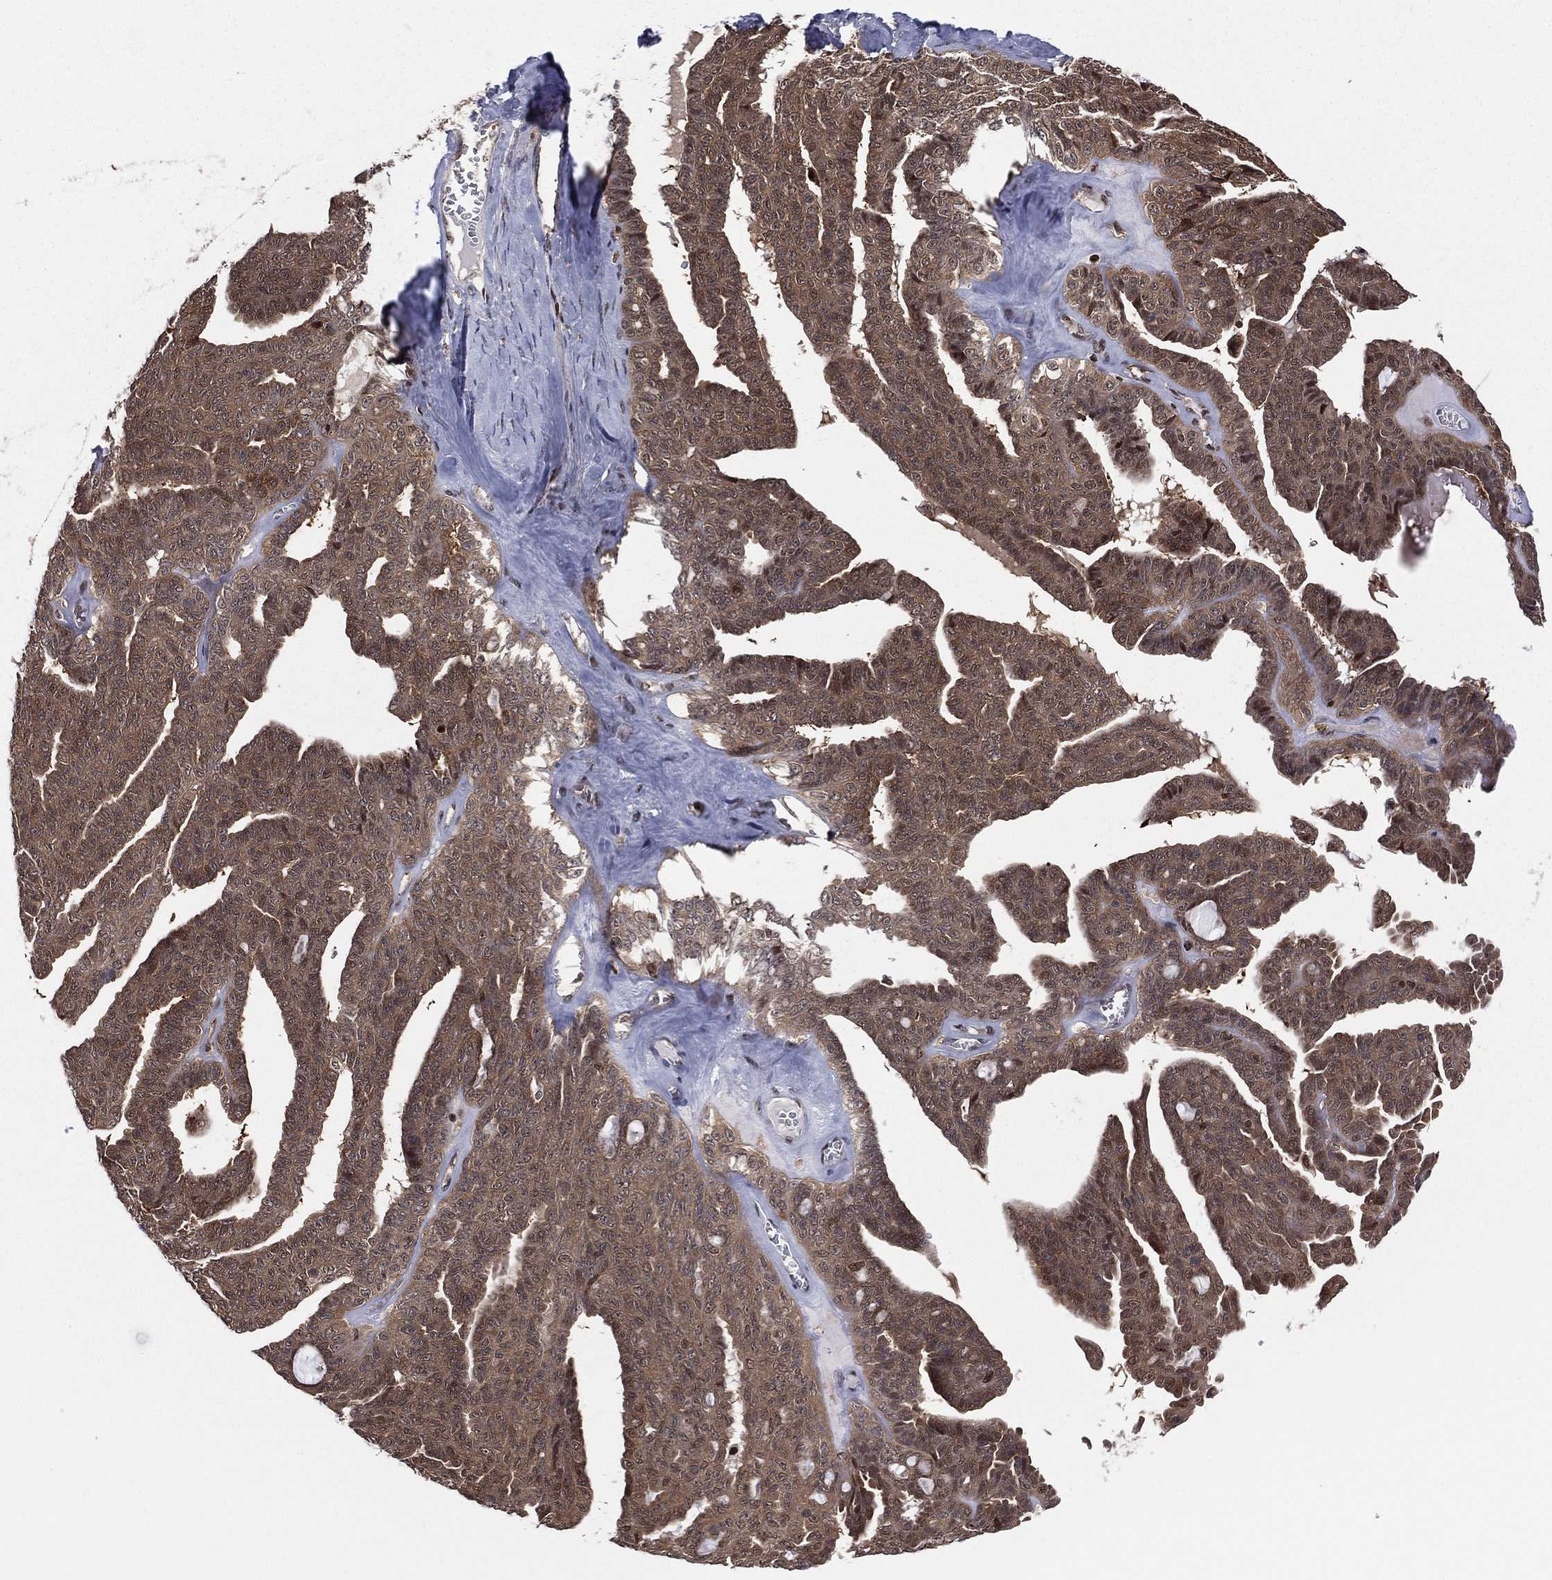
{"staining": {"intensity": "moderate", "quantity": ">75%", "location": "cytoplasmic/membranous"}, "tissue": "ovarian cancer", "cell_type": "Tumor cells", "image_type": "cancer", "snomed": [{"axis": "morphology", "description": "Cystadenocarcinoma, serous, NOS"}, {"axis": "topography", "description": "Ovary"}], "caption": "Protein expression analysis of serous cystadenocarcinoma (ovarian) displays moderate cytoplasmic/membranous expression in about >75% of tumor cells.", "gene": "PSMA1", "patient": {"sex": "female", "age": 71}}